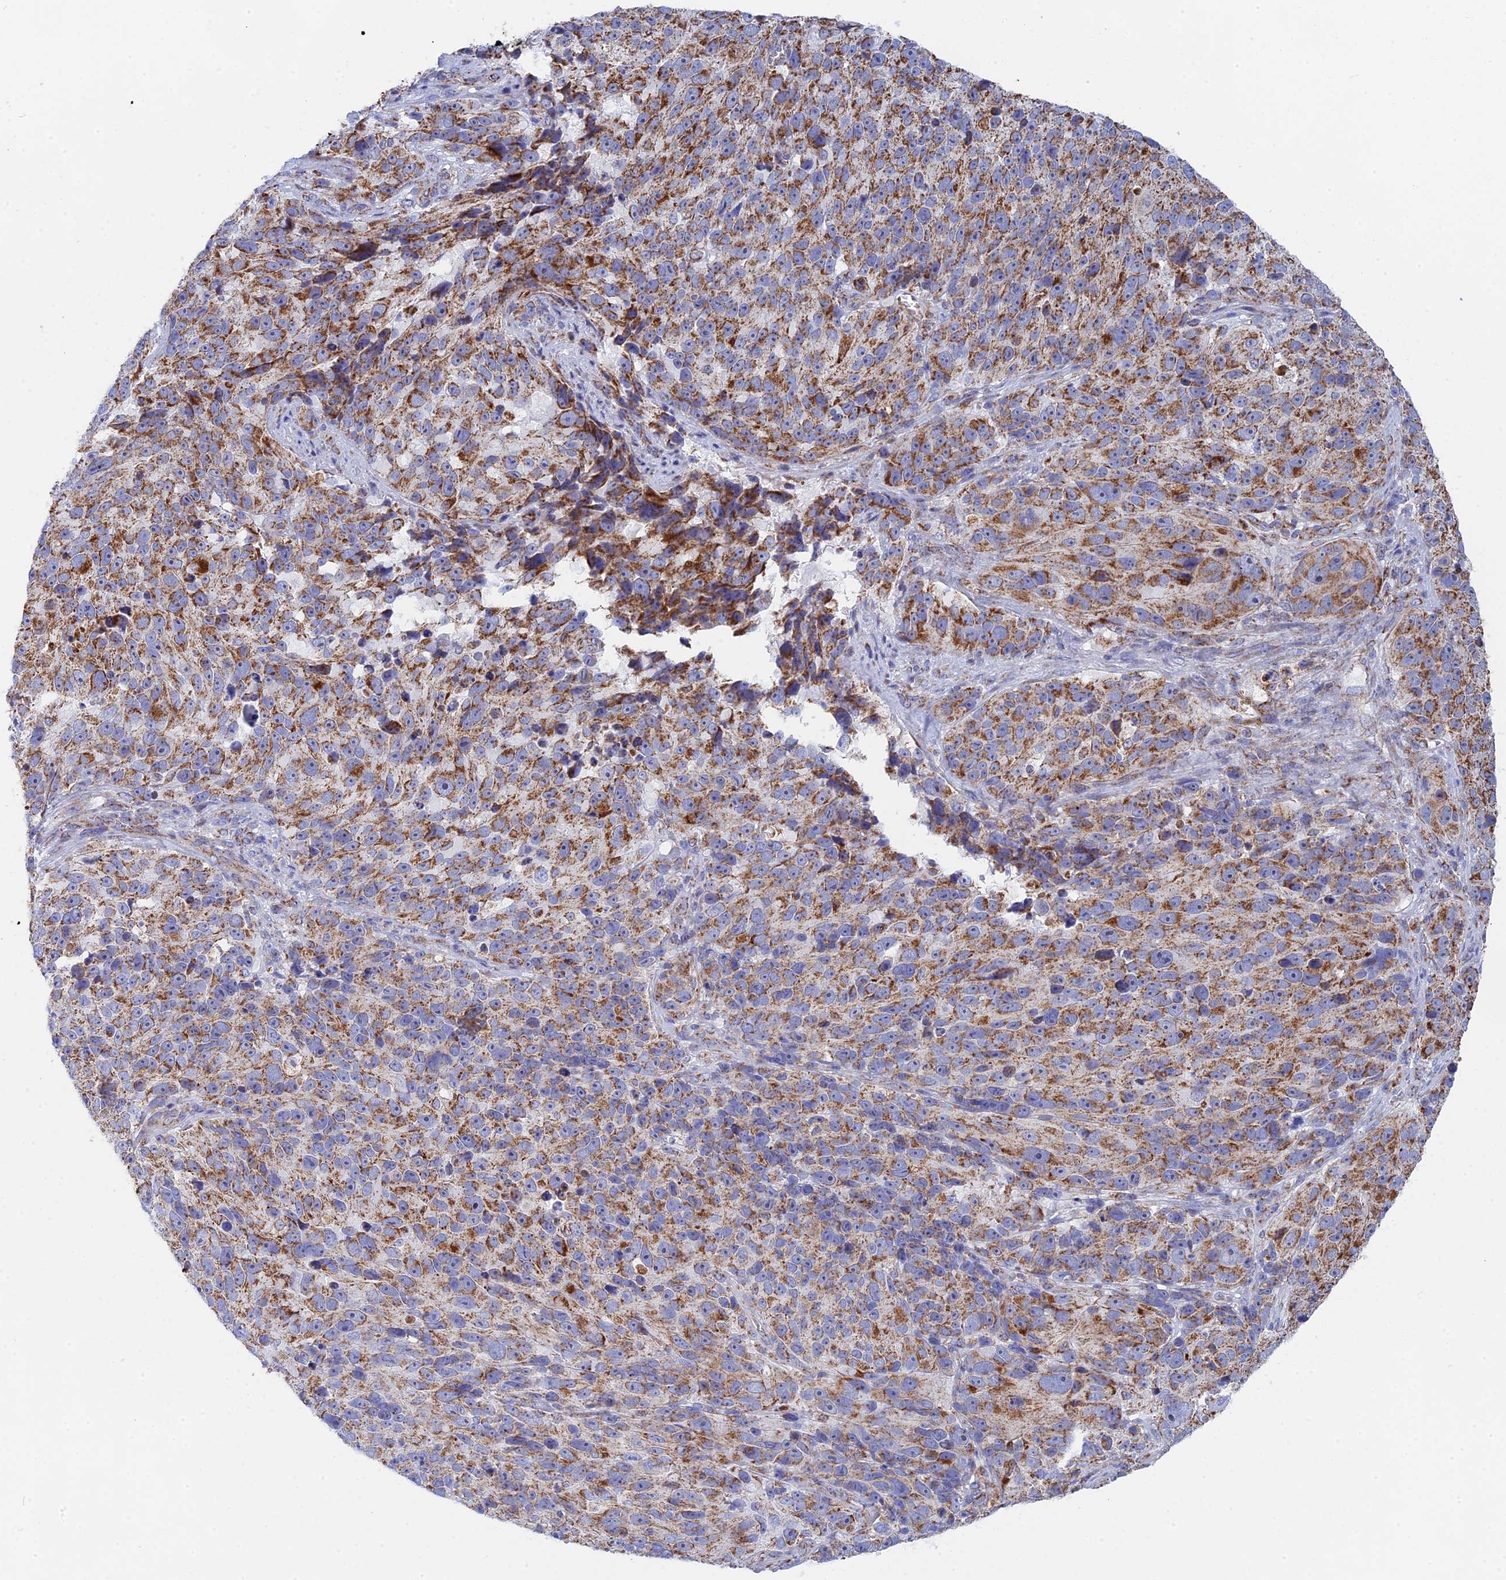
{"staining": {"intensity": "moderate", "quantity": ">75%", "location": "cytoplasmic/membranous"}, "tissue": "melanoma", "cell_type": "Tumor cells", "image_type": "cancer", "snomed": [{"axis": "morphology", "description": "Malignant melanoma, NOS"}, {"axis": "topography", "description": "Skin"}], "caption": "Malignant melanoma was stained to show a protein in brown. There is medium levels of moderate cytoplasmic/membranous expression in about >75% of tumor cells.", "gene": "NDUFA5", "patient": {"sex": "male", "age": 84}}